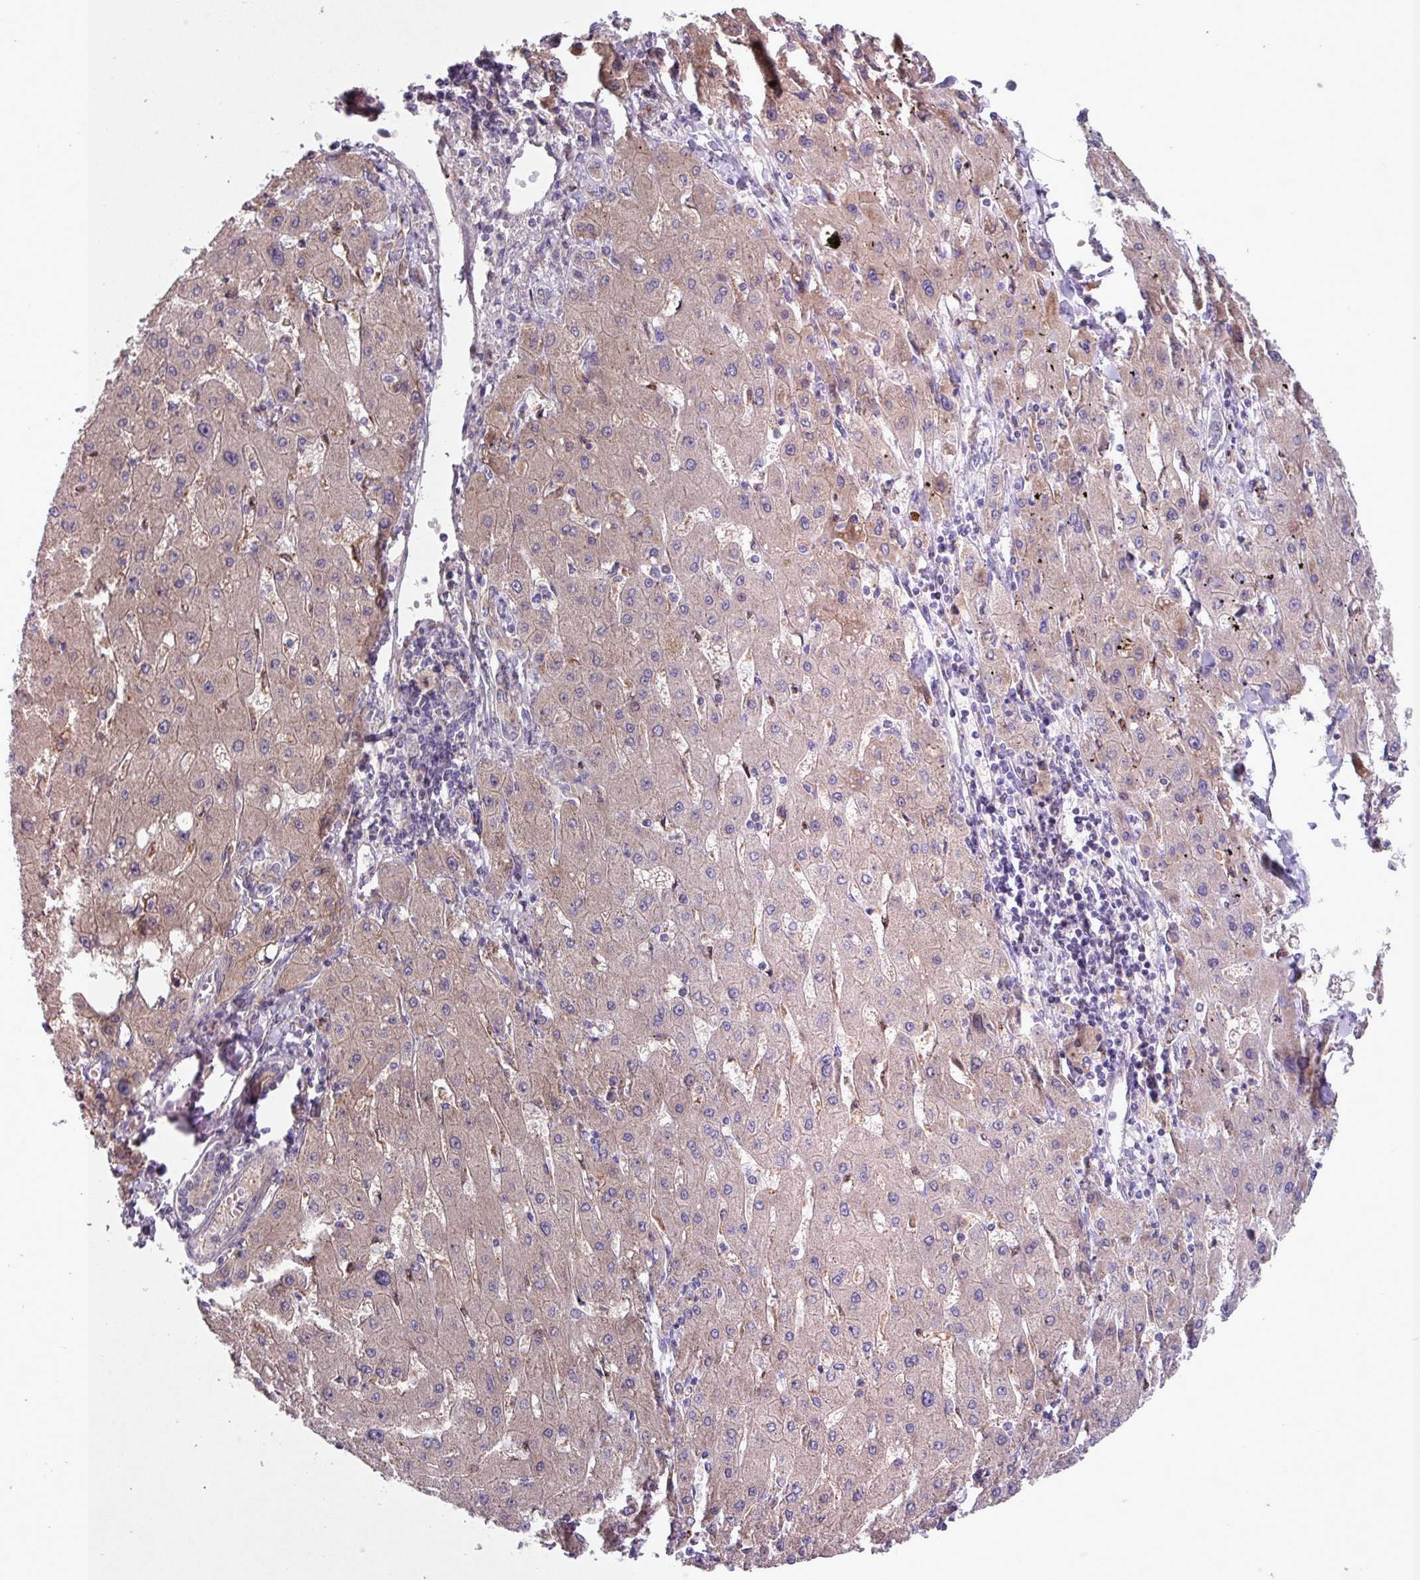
{"staining": {"intensity": "weak", "quantity": "25%-75%", "location": "cytoplasmic/membranous"}, "tissue": "liver cancer", "cell_type": "Tumor cells", "image_type": "cancer", "snomed": [{"axis": "morphology", "description": "Carcinoma, Hepatocellular, NOS"}, {"axis": "topography", "description": "Liver"}], "caption": "Immunohistochemical staining of human hepatocellular carcinoma (liver) exhibits low levels of weak cytoplasmic/membranous expression in about 25%-75% of tumor cells.", "gene": "IQCJ", "patient": {"sex": "male", "age": 72}}